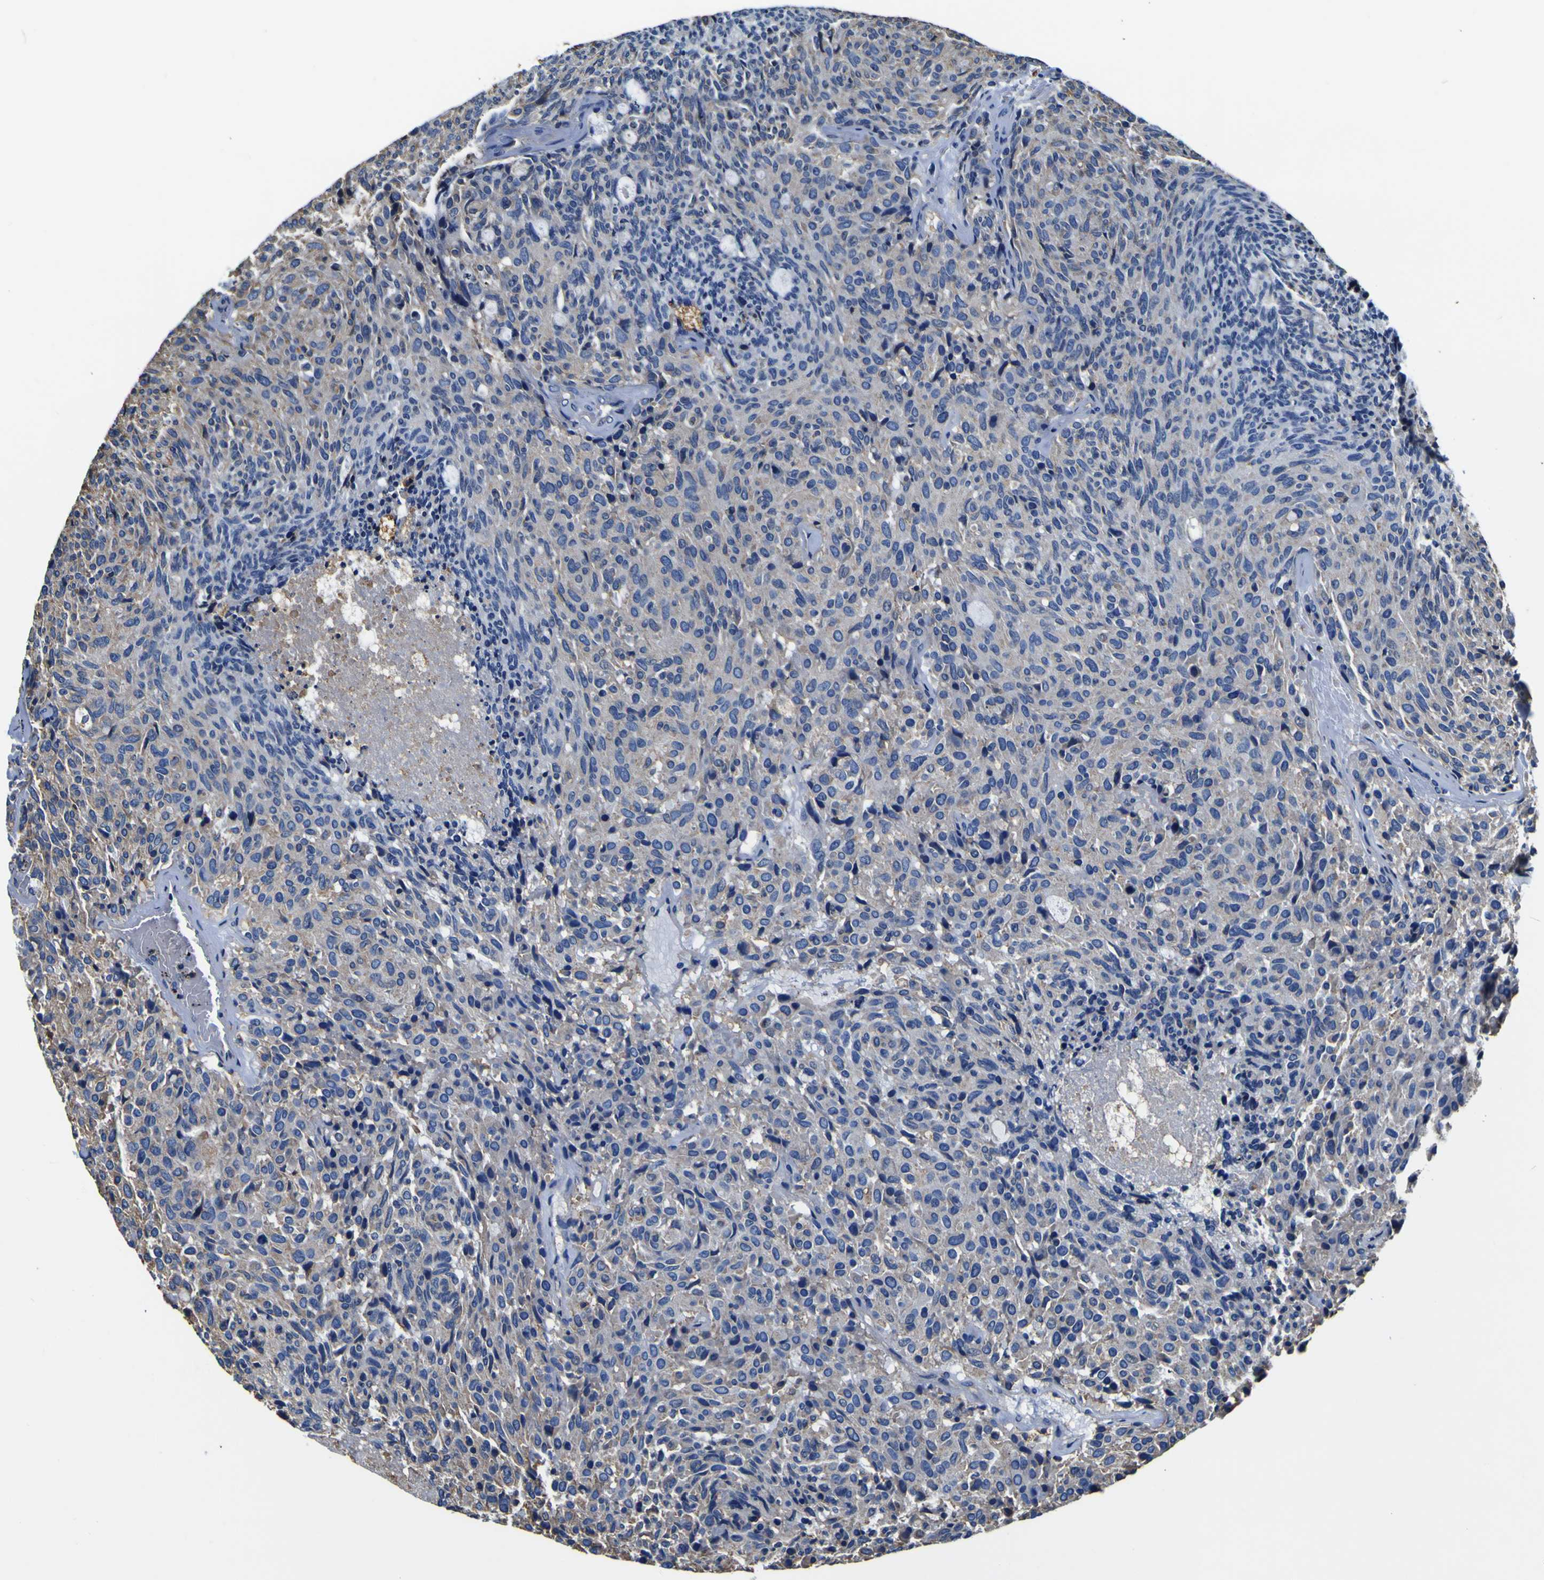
{"staining": {"intensity": "negative", "quantity": "none", "location": "none"}, "tissue": "carcinoid", "cell_type": "Tumor cells", "image_type": "cancer", "snomed": [{"axis": "morphology", "description": "Carcinoid, malignant, NOS"}, {"axis": "topography", "description": "Pancreas"}], "caption": "Protein analysis of carcinoid displays no significant staining in tumor cells.", "gene": "PXDN", "patient": {"sex": "female", "age": 54}}